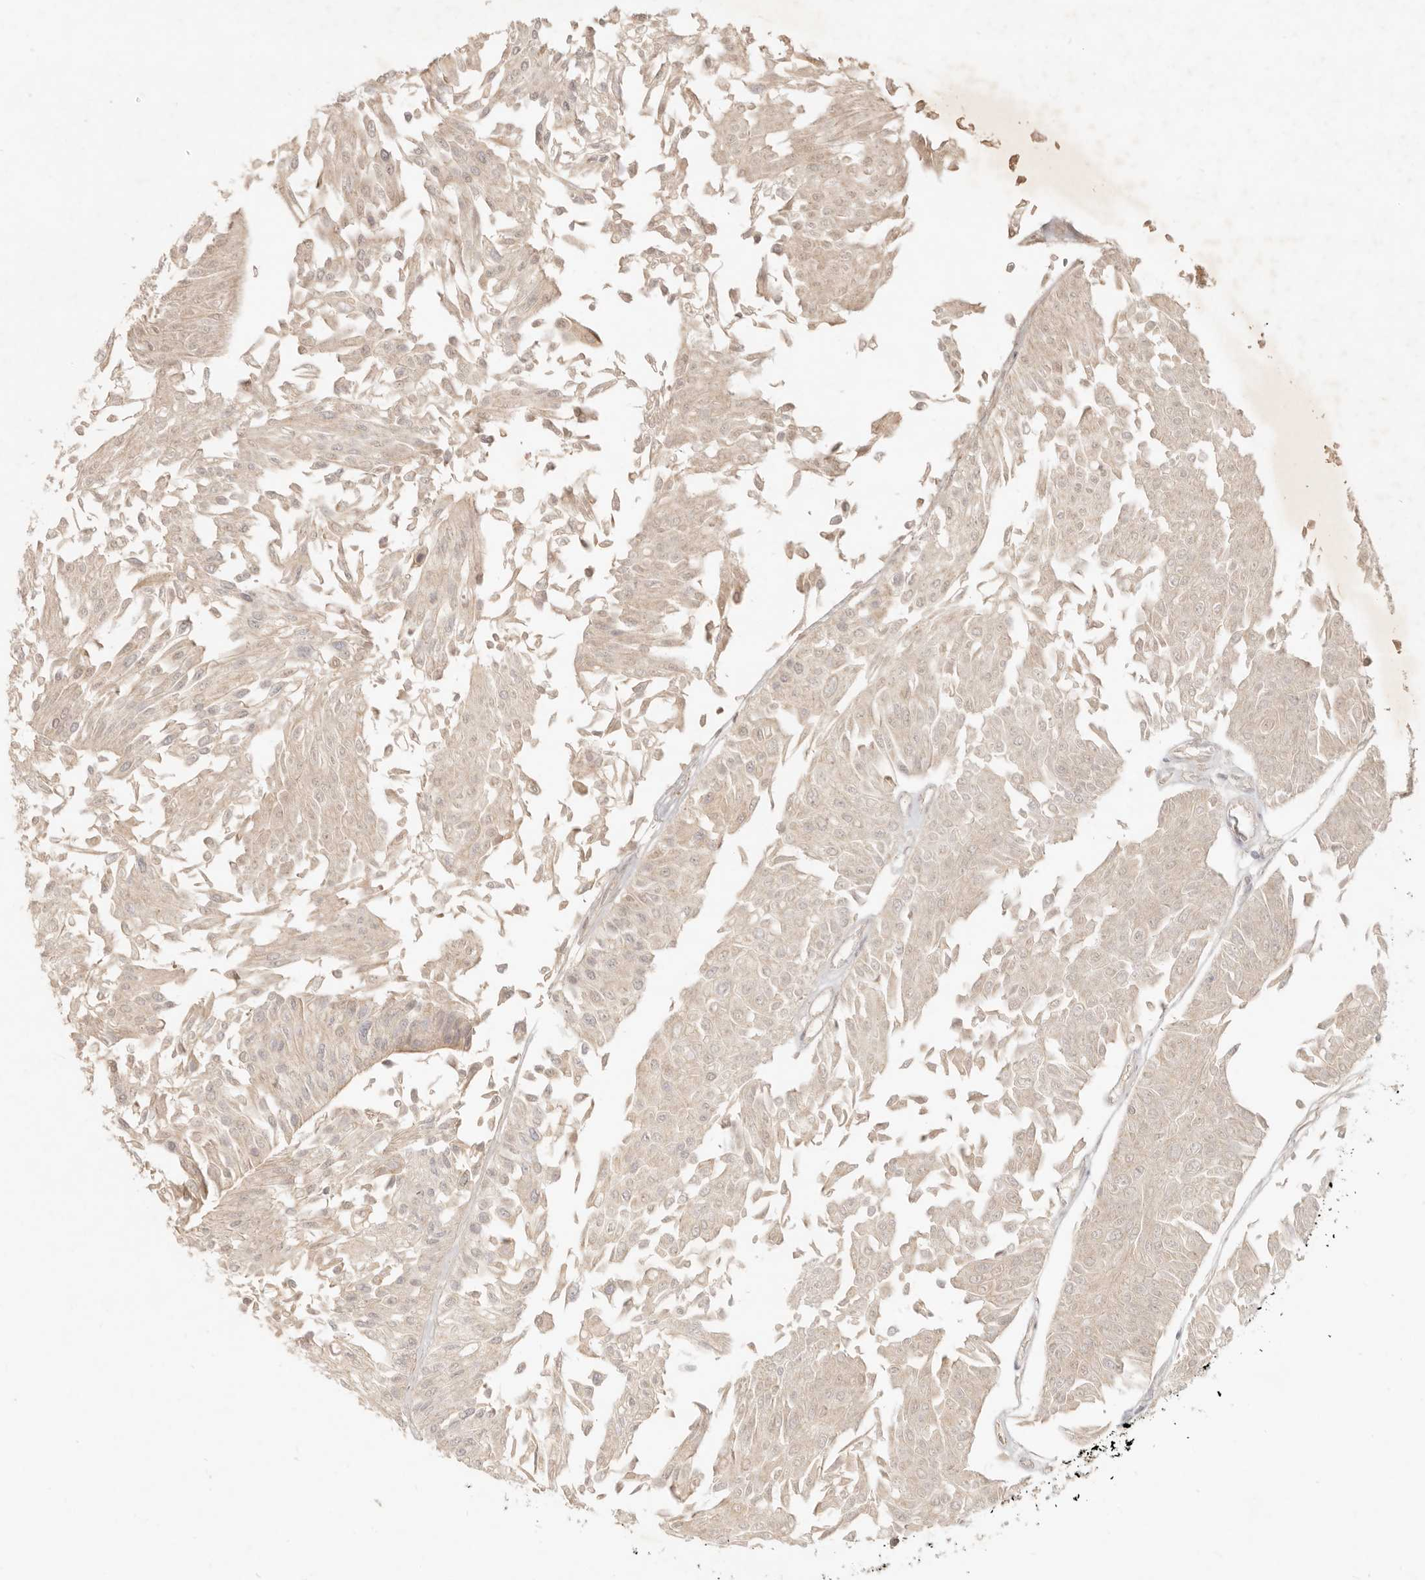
{"staining": {"intensity": "weak", "quantity": ">75%", "location": "cytoplasmic/membranous"}, "tissue": "urothelial cancer", "cell_type": "Tumor cells", "image_type": "cancer", "snomed": [{"axis": "morphology", "description": "Urothelial carcinoma, Low grade"}, {"axis": "topography", "description": "Urinary bladder"}], "caption": "Low-grade urothelial carcinoma stained with DAB (3,3'-diaminobenzidine) immunohistochemistry demonstrates low levels of weak cytoplasmic/membranous positivity in approximately >75% of tumor cells. The staining was performed using DAB, with brown indicating positive protein expression. Nuclei are stained blue with hematoxylin.", "gene": "UBXN11", "patient": {"sex": "male", "age": 67}}